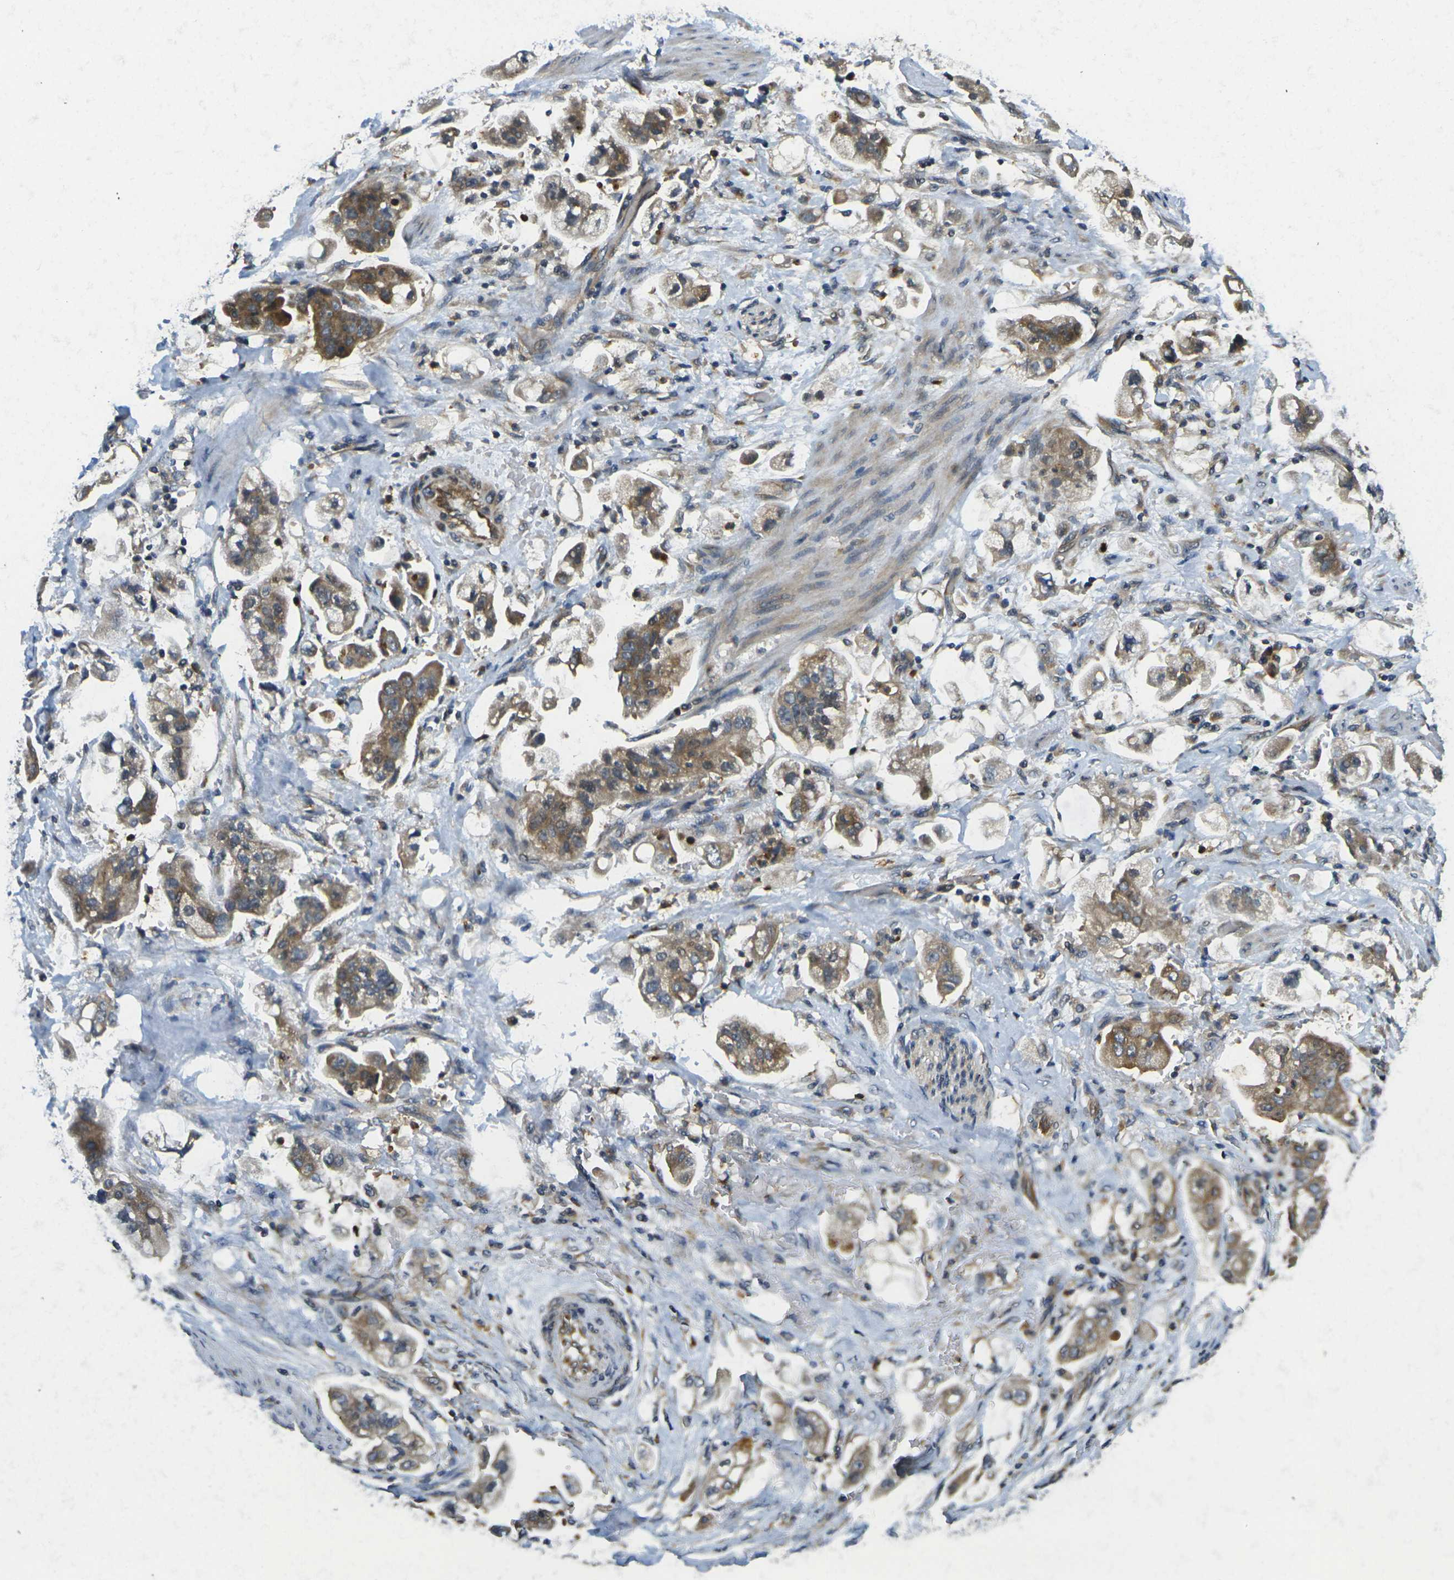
{"staining": {"intensity": "moderate", "quantity": ">75%", "location": "cytoplasmic/membranous"}, "tissue": "stomach cancer", "cell_type": "Tumor cells", "image_type": "cancer", "snomed": [{"axis": "morphology", "description": "Adenocarcinoma, NOS"}, {"axis": "topography", "description": "Stomach"}], "caption": "Immunohistochemical staining of adenocarcinoma (stomach) displays moderate cytoplasmic/membranous protein expression in approximately >75% of tumor cells.", "gene": "MINAR2", "patient": {"sex": "male", "age": 62}}